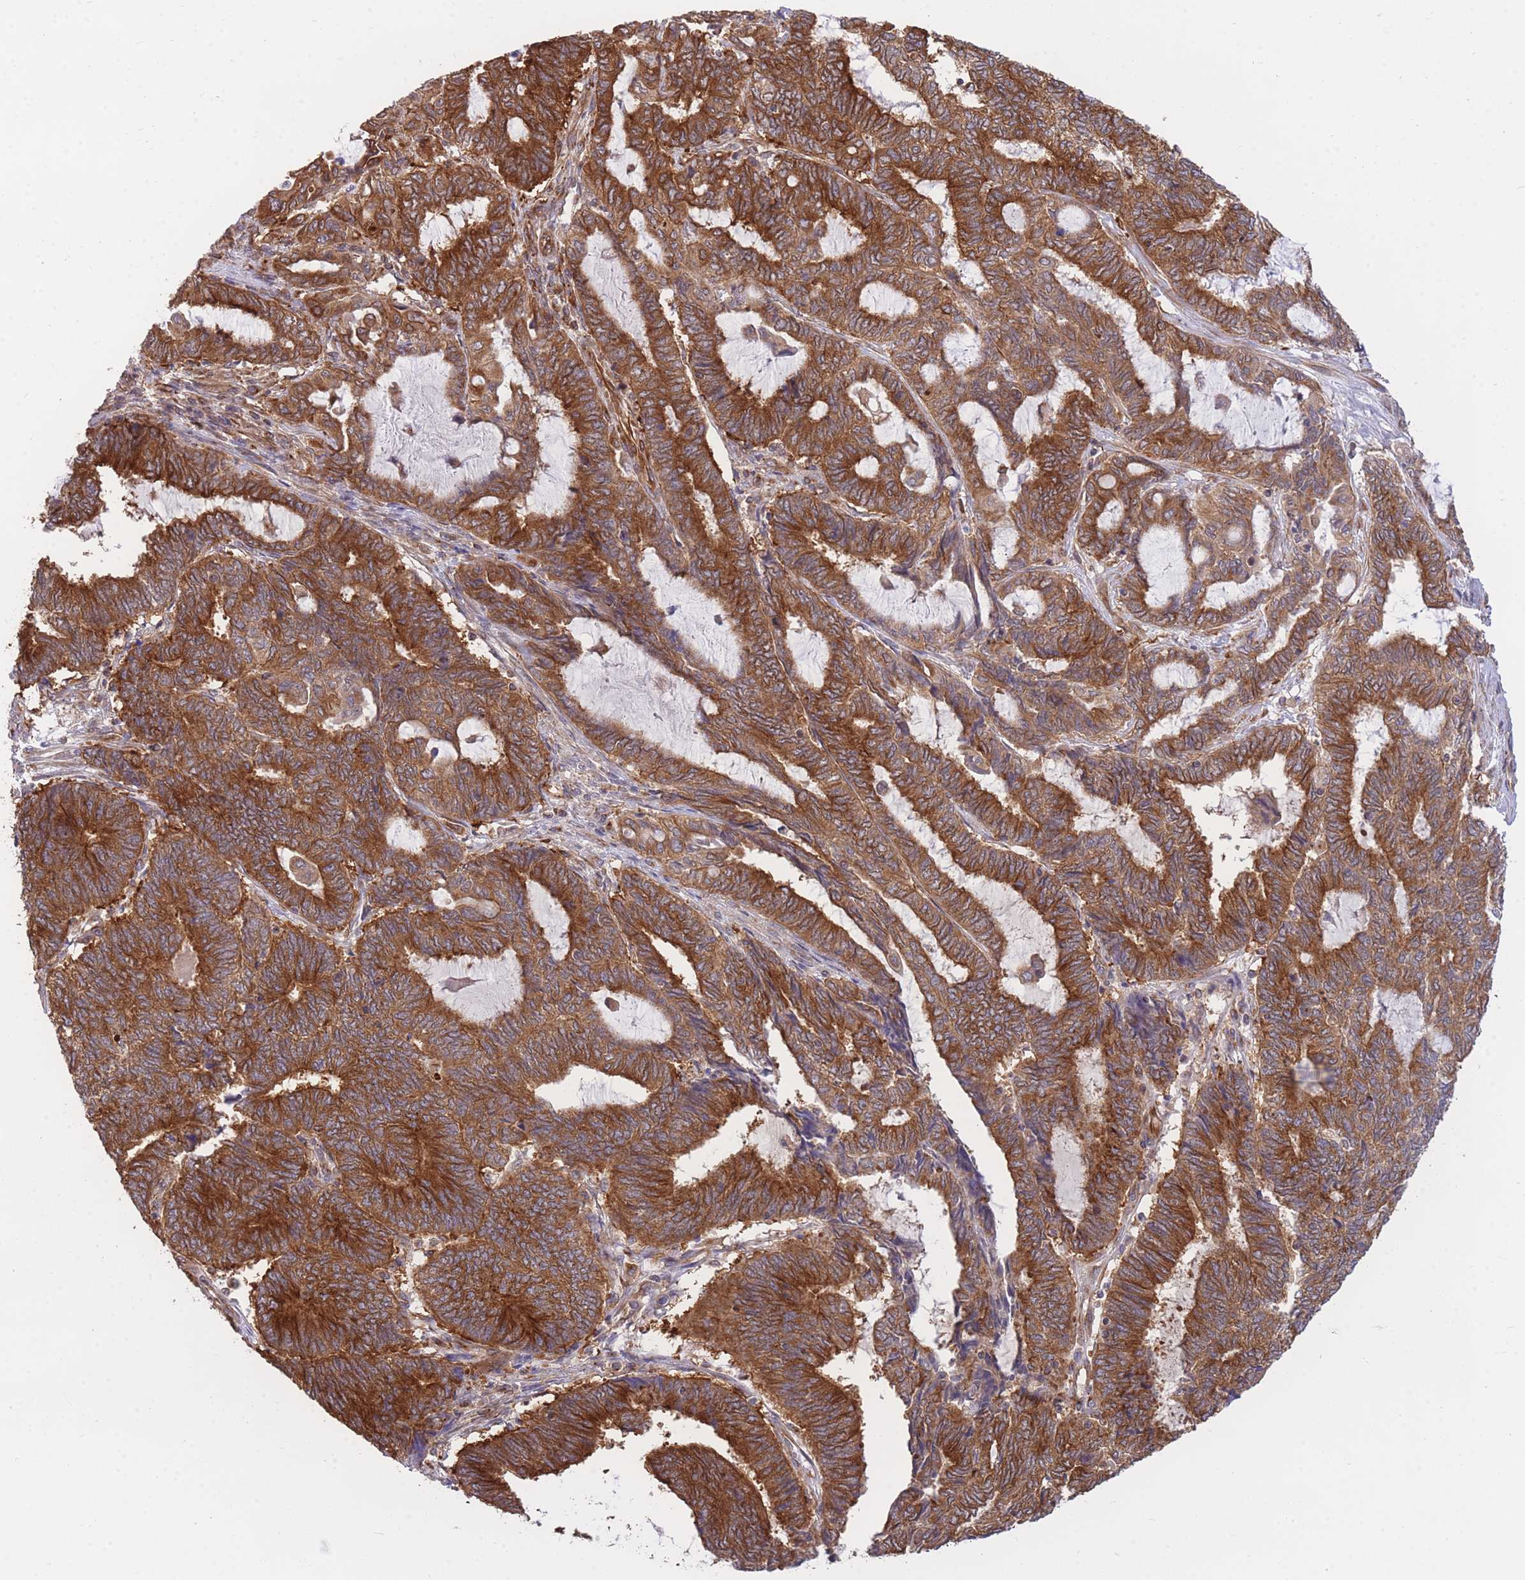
{"staining": {"intensity": "strong", "quantity": ">75%", "location": "cytoplasmic/membranous"}, "tissue": "endometrial cancer", "cell_type": "Tumor cells", "image_type": "cancer", "snomed": [{"axis": "morphology", "description": "Adenocarcinoma, NOS"}, {"axis": "topography", "description": "Uterus"}, {"axis": "topography", "description": "Endometrium"}], "caption": "The image demonstrates immunohistochemical staining of adenocarcinoma (endometrial). There is strong cytoplasmic/membranous positivity is present in about >75% of tumor cells. Using DAB (brown) and hematoxylin (blue) stains, captured at high magnification using brightfield microscopy.", "gene": "EXOSC8", "patient": {"sex": "female", "age": 70}}